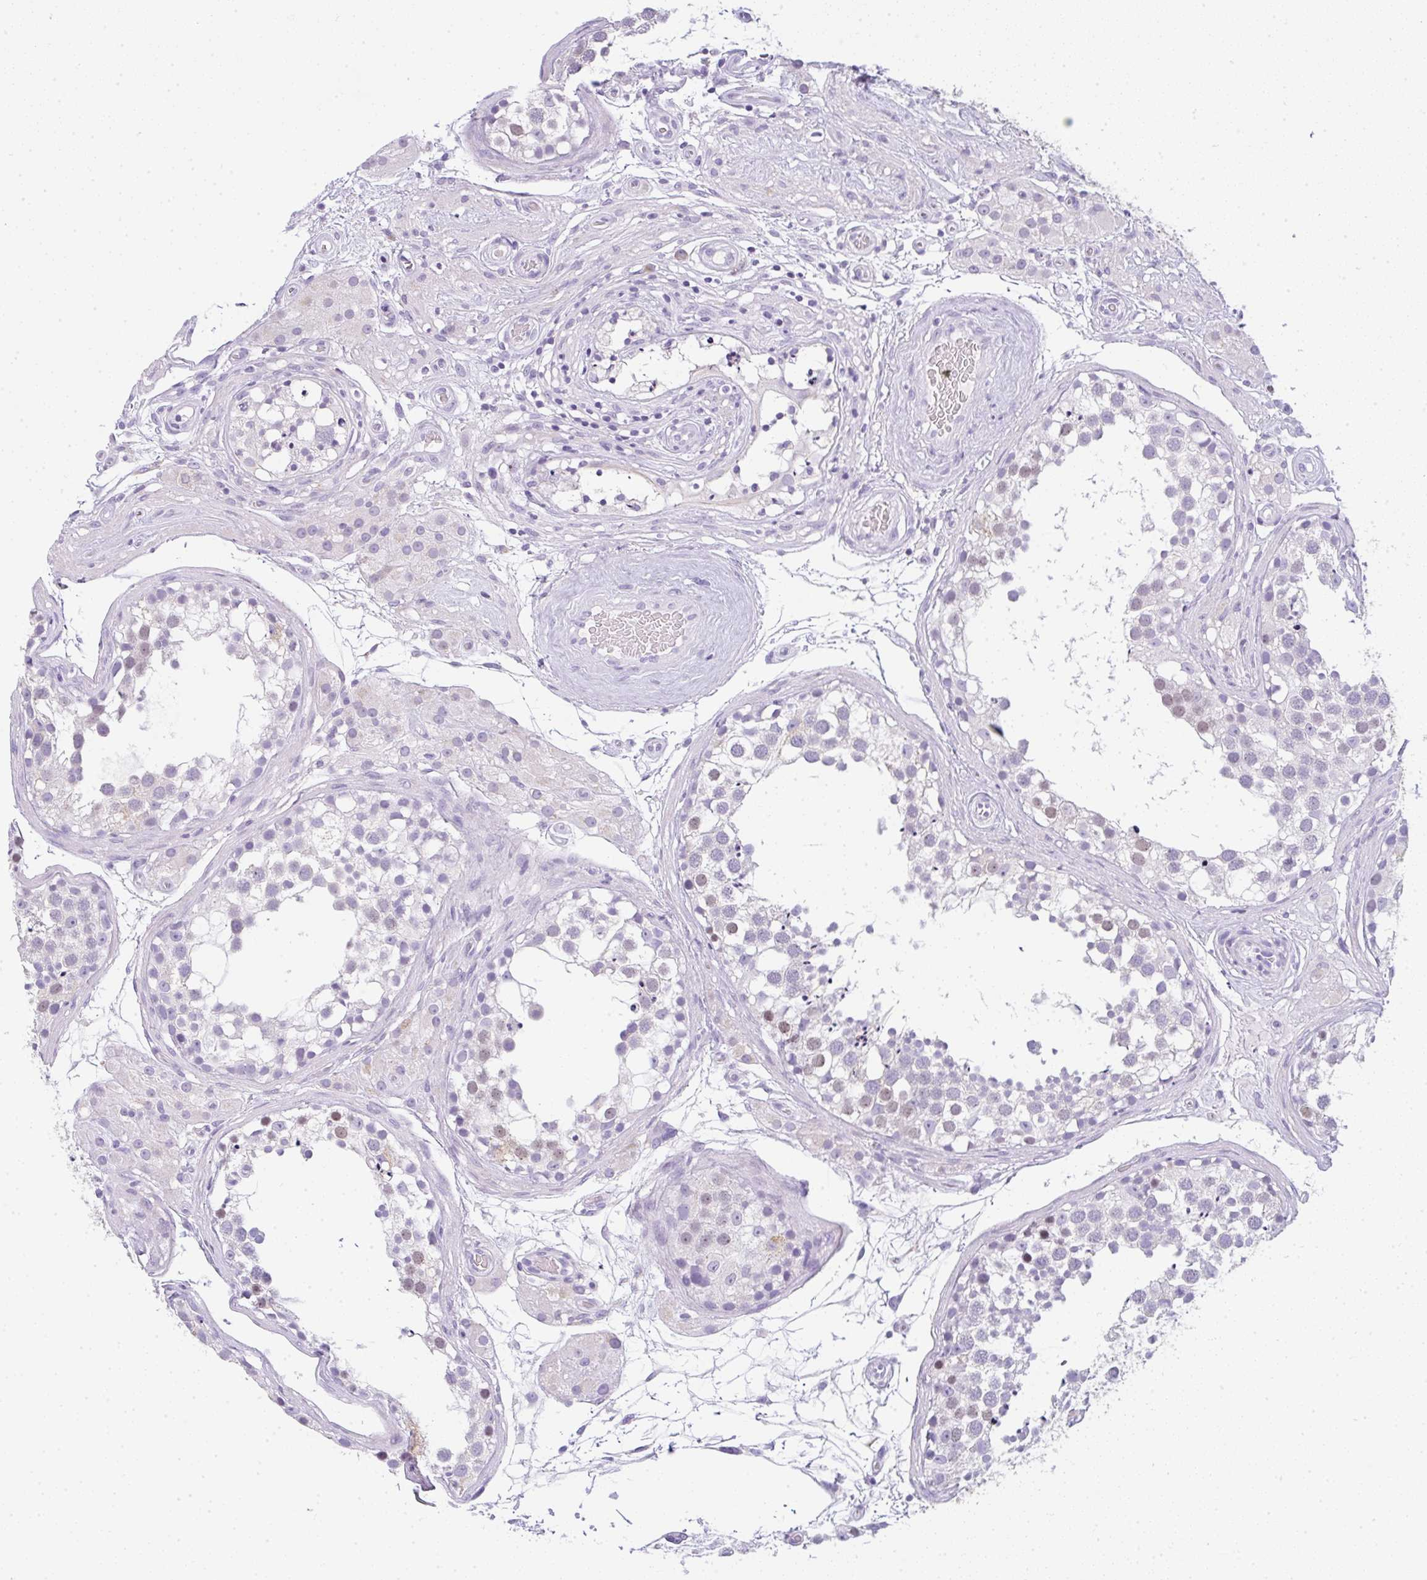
{"staining": {"intensity": "weak", "quantity": "<25%", "location": "nuclear"}, "tissue": "testis", "cell_type": "Cells in seminiferous ducts", "image_type": "normal", "snomed": [{"axis": "morphology", "description": "Normal tissue, NOS"}, {"axis": "morphology", "description": "Seminoma, NOS"}, {"axis": "topography", "description": "Testis"}], "caption": "Immunohistochemistry photomicrograph of normal testis: human testis stained with DAB (3,3'-diaminobenzidine) demonstrates no significant protein expression in cells in seminiferous ducts.", "gene": "LPAR4", "patient": {"sex": "male", "age": 65}}